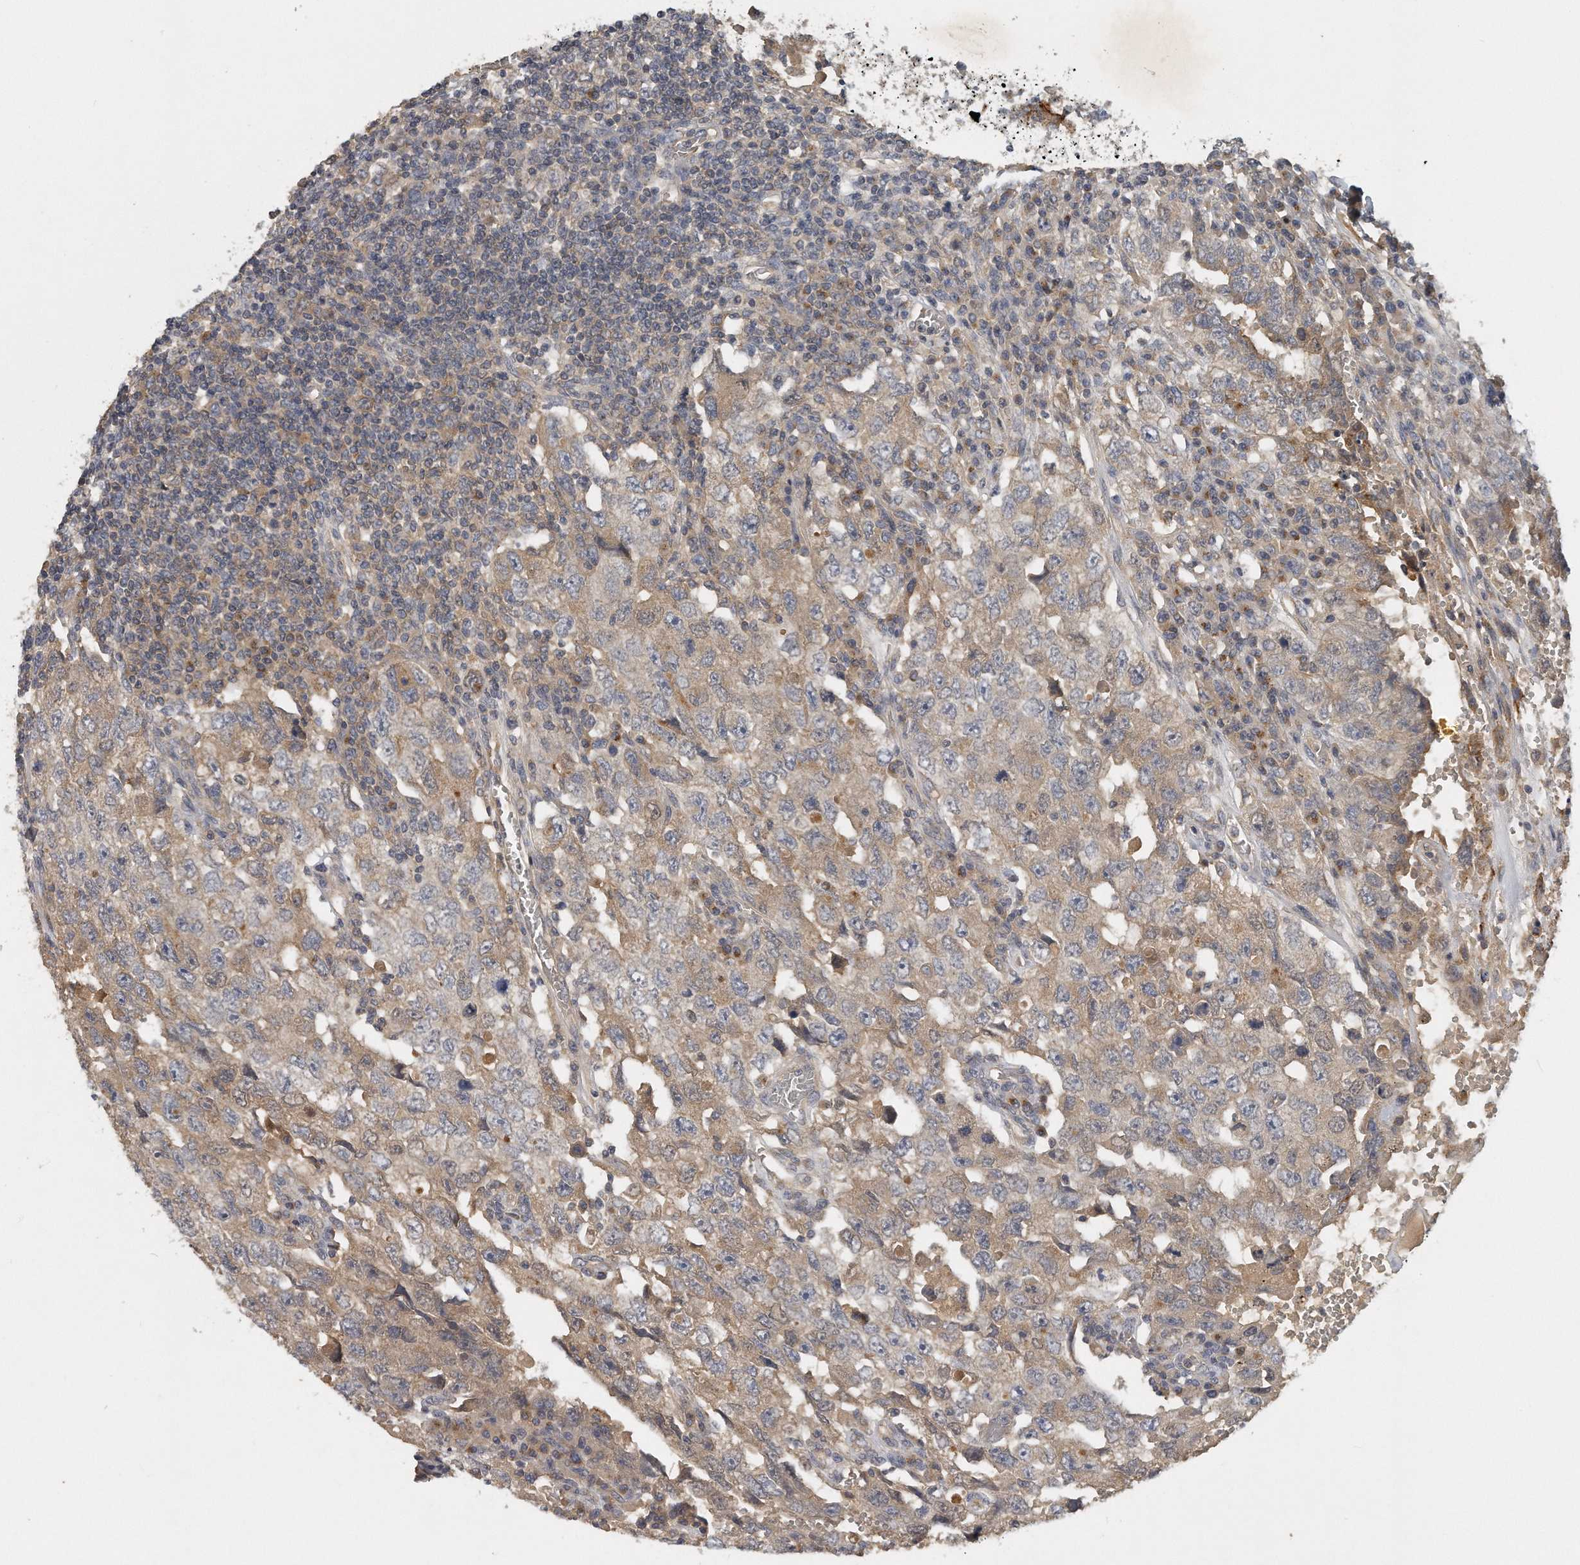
{"staining": {"intensity": "weak", "quantity": "25%-75%", "location": "cytoplasmic/membranous"}, "tissue": "testis cancer", "cell_type": "Tumor cells", "image_type": "cancer", "snomed": [{"axis": "morphology", "description": "Carcinoma, Embryonal, NOS"}, {"axis": "topography", "description": "Testis"}], "caption": "Testis embryonal carcinoma stained with a protein marker shows weak staining in tumor cells.", "gene": "TRAPPC14", "patient": {"sex": "male", "age": 26}}